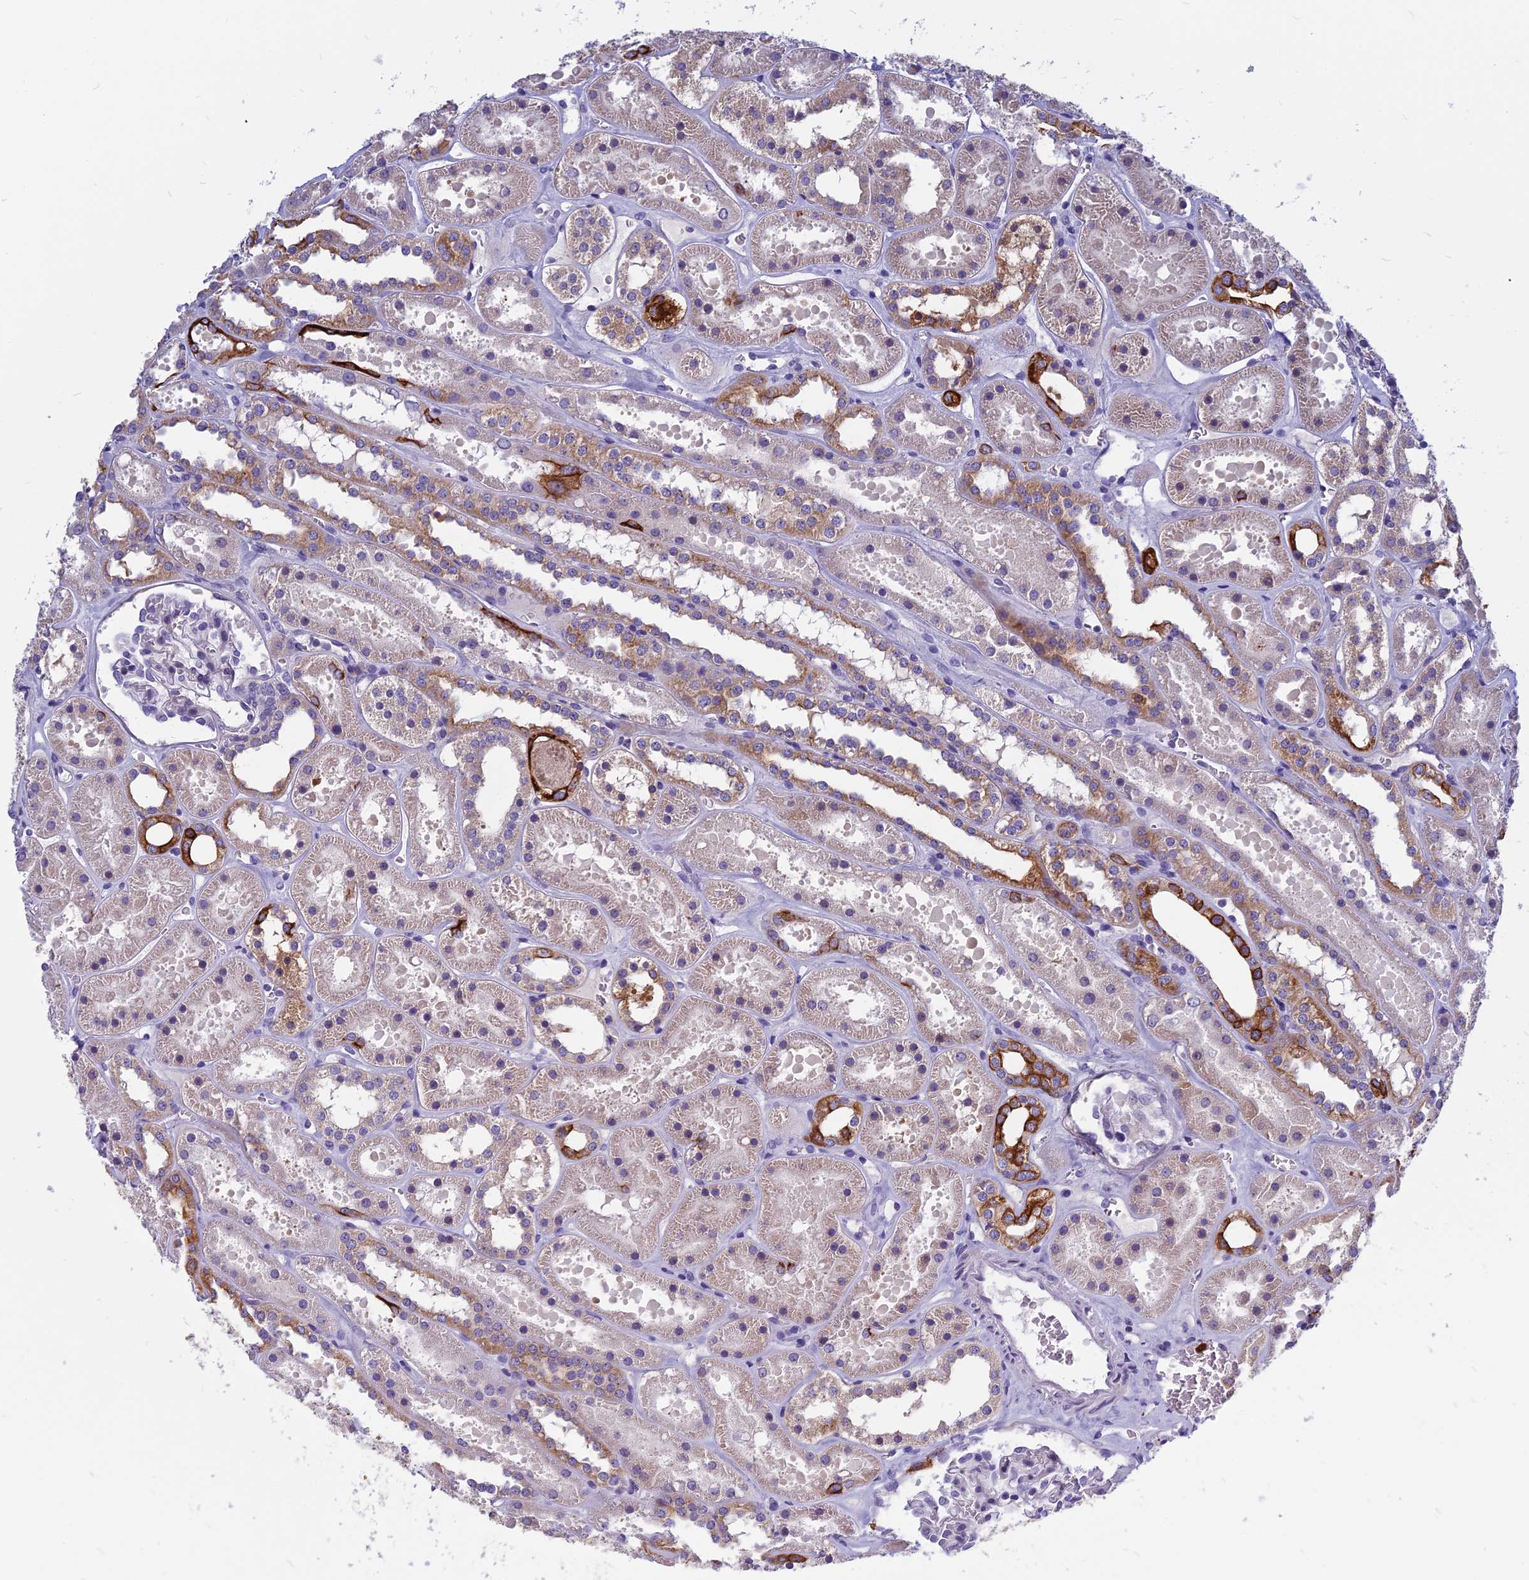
{"staining": {"intensity": "negative", "quantity": "none", "location": "none"}, "tissue": "kidney", "cell_type": "Cells in glomeruli", "image_type": "normal", "snomed": [{"axis": "morphology", "description": "Normal tissue, NOS"}, {"axis": "topography", "description": "Kidney"}], "caption": "IHC image of normal kidney stained for a protein (brown), which shows no staining in cells in glomeruli.", "gene": "RBM41", "patient": {"sex": "female", "age": 41}}